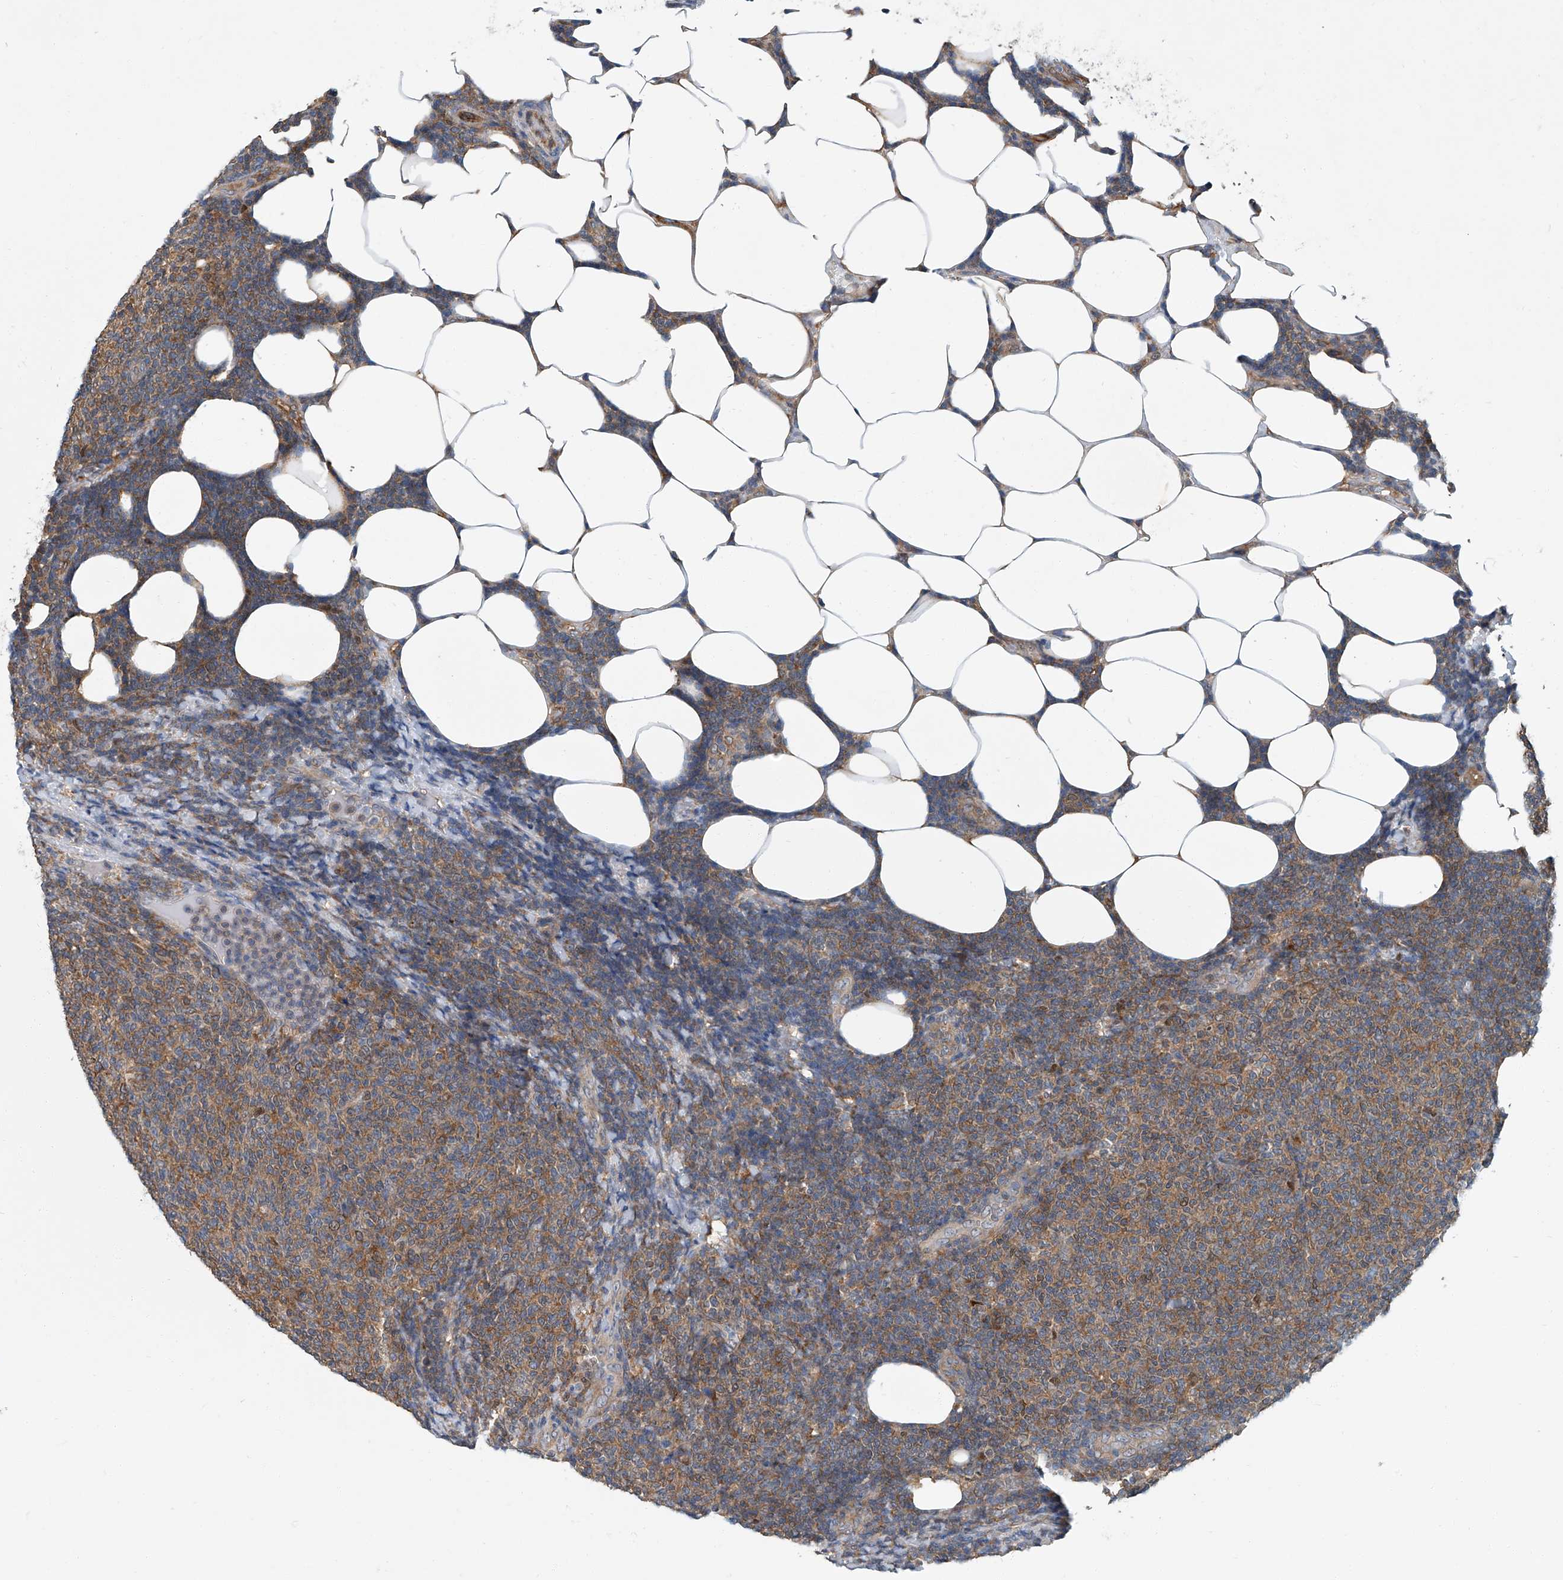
{"staining": {"intensity": "weak", "quantity": ">75%", "location": "cytoplasmic/membranous"}, "tissue": "lymphoma", "cell_type": "Tumor cells", "image_type": "cancer", "snomed": [{"axis": "morphology", "description": "Malignant lymphoma, non-Hodgkin's type, Low grade"}, {"axis": "topography", "description": "Lymph node"}], "caption": "An image of human lymphoma stained for a protein reveals weak cytoplasmic/membranous brown staining in tumor cells. (Brightfield microscopy of DAB IHC at high magnification).", "gene": "PSMB10", "patient": {"sex": "male", "age": 66}}